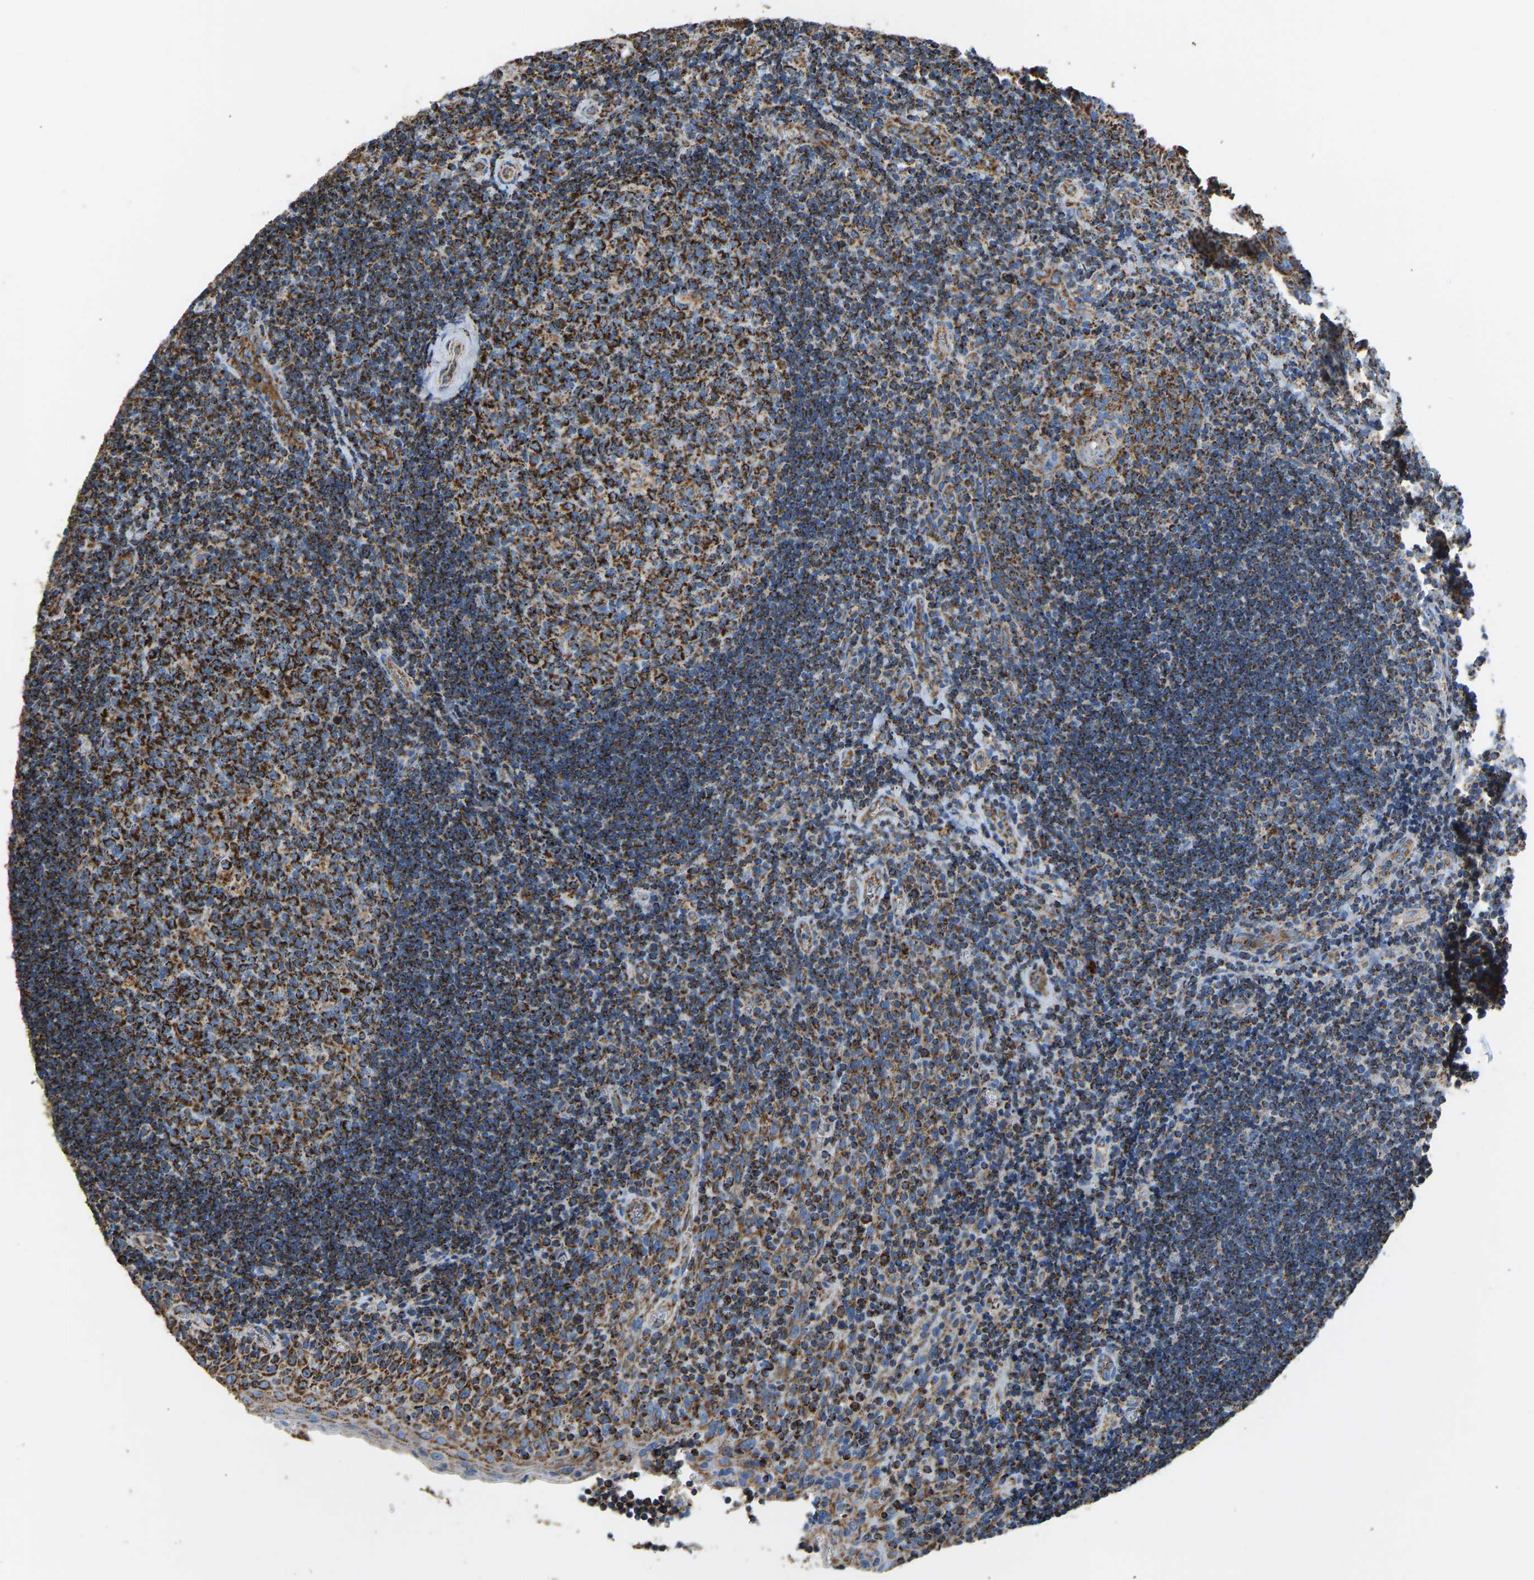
{"staining": {"intensity": "strong", "quantity": ">75%", "location": "cytoplasmic/membranous"}, "tissue": "tonsil", "cell_type": "Germinal center cells", "image_type": "normal", "snomed": [{"axis": "morphology", "description": "Normal tissue, NOS"}, {"axis": "morphology", "description": "Inflammation, NOS"}, {"axis": "topography", "description": "Tonsil"}], "caption": "Immunohistochemistry image of normal tonsil stained for a protein (brown), which shows high levels of strong cytoplasmic/membranous staining in about >75% of germinal center cells.", "gene": "IRX6", "patient": {"sex": "female", "age": 31}}